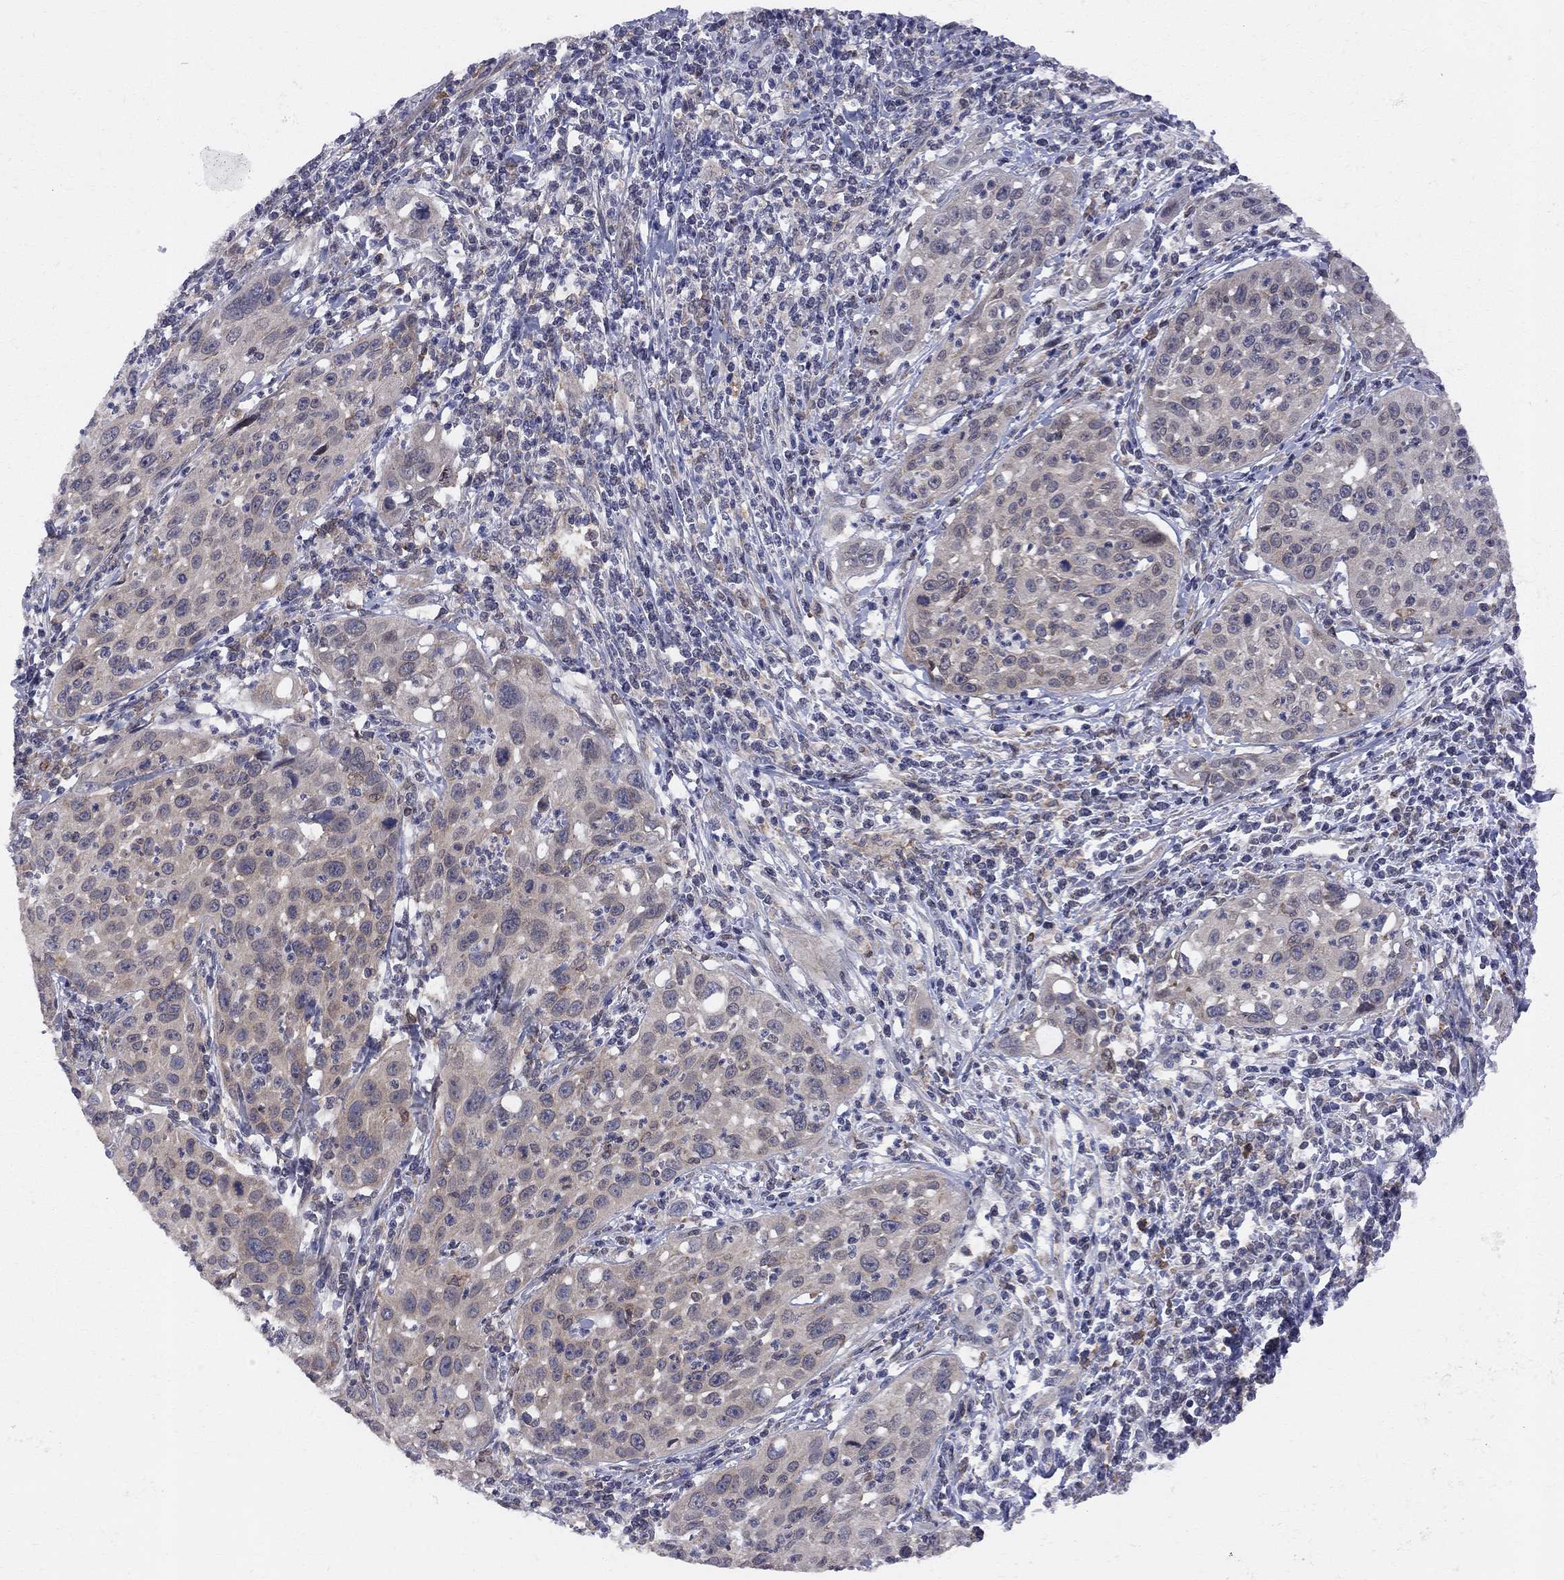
{"staining": {"intensity": "weak", "quantity": ">75%", "location": "cytoplasmic/membranous"}, "tissue": "cervical cancer", "cell_type": "Tumor cells", "image_type": "cancer", "snomed": [{"axis": "morphology", "description": "Squamous cell carcinoma, NOS"}, {"axis": "topography", "description": "Cervix"}], "caption": "Human cervical cancer (squamous cell carcinoma) stained with a protein marker shows weak staining in tumor cells.", "gene": "CNOT11", "patient": {"sex": "female", "age": 26}}